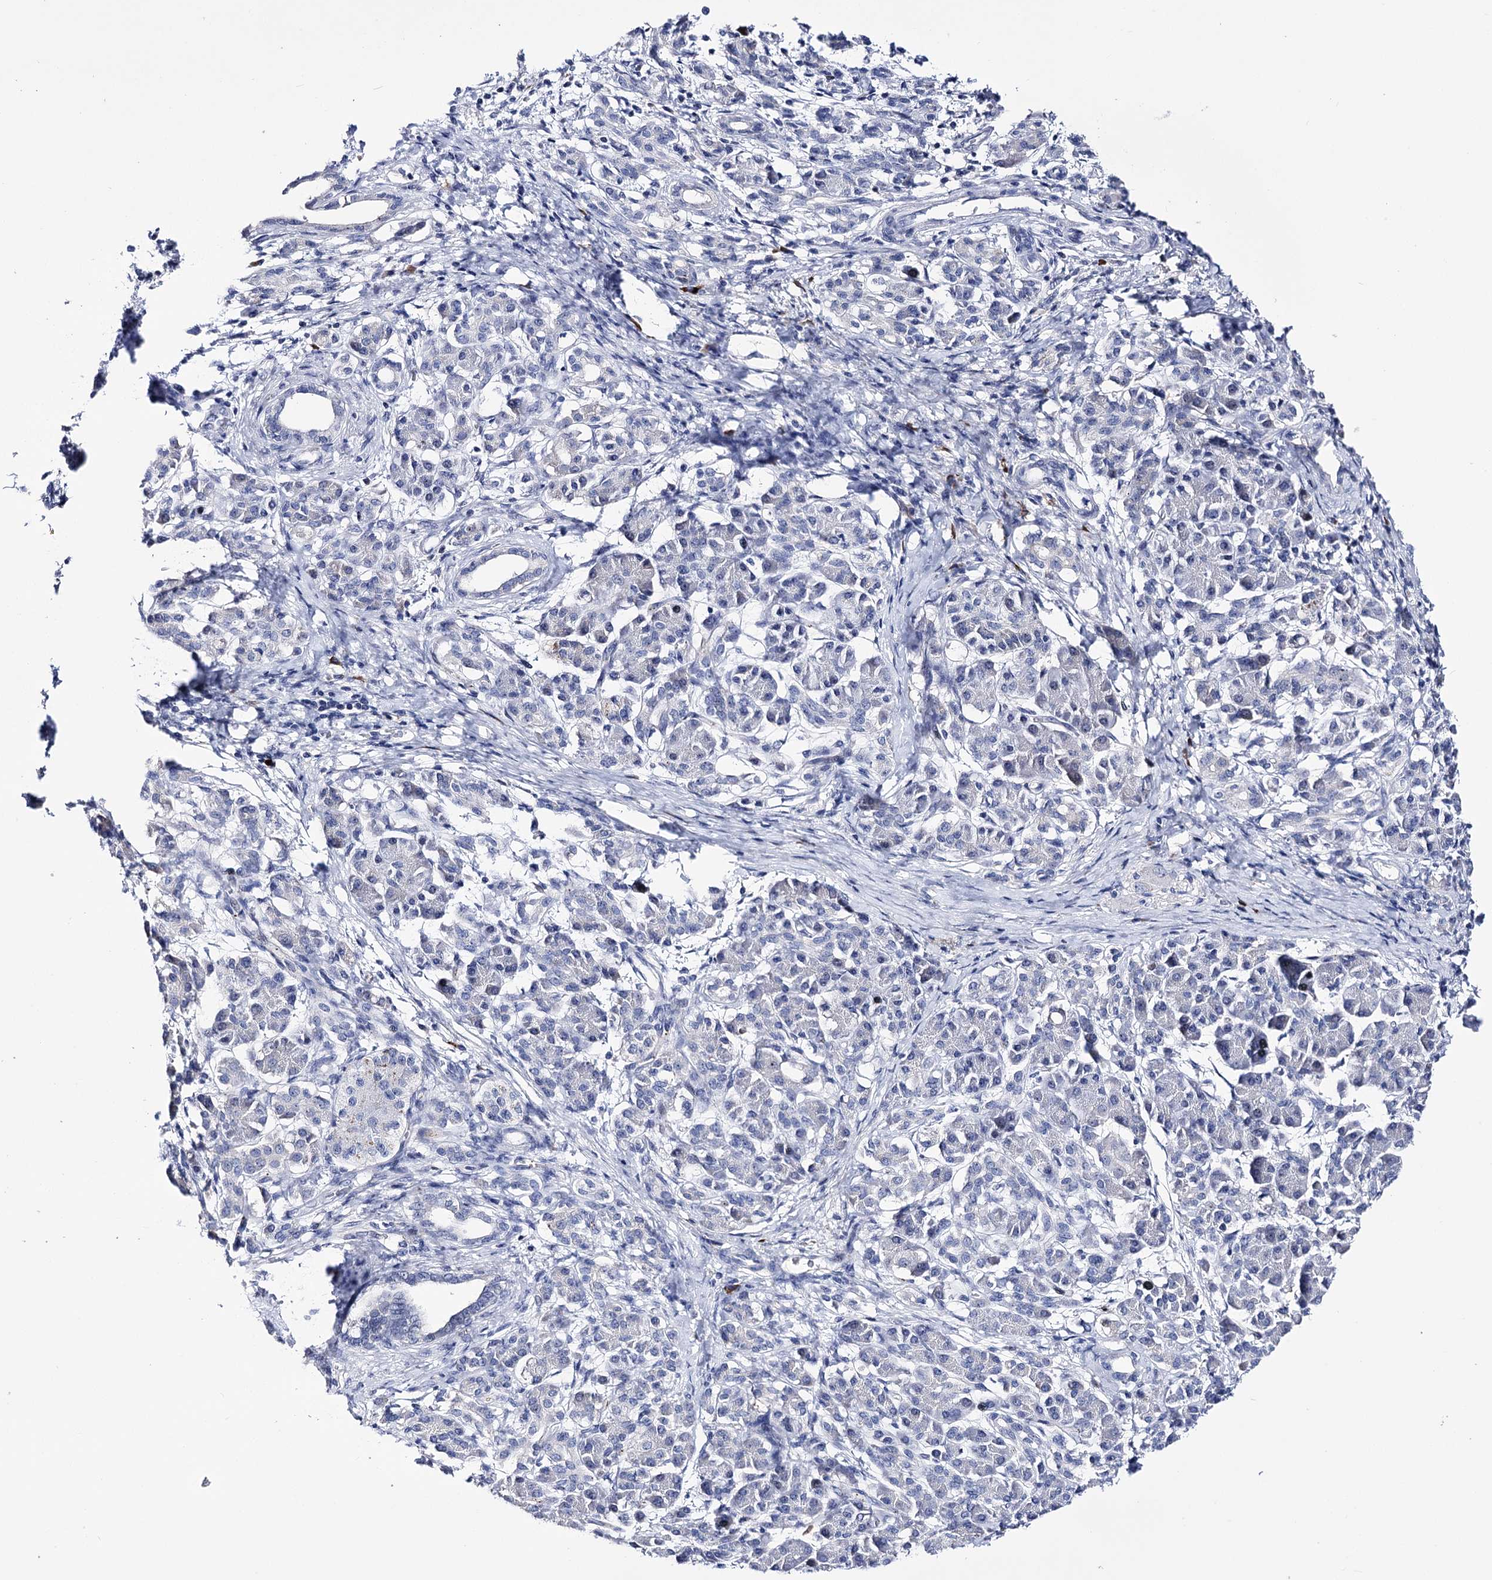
{"staining": {"intensity": "negative", "quantity": "none", "location": "none"}, "tissue": "pancreatic cancer", "cell_type": "Tumor cells", "image_type": "cancer", "snomed": [{"axis": "morphology", "description": "Adenocarcinoma, NOS"}, {"axis": "topography", "description": "Pancreas"}], "caption": "The photomicrograph reveals no significant expression in tumor cells of pancreatic cancer.", "gene": "PCGF5", "patient": {"sex": "female", "age": 55}}